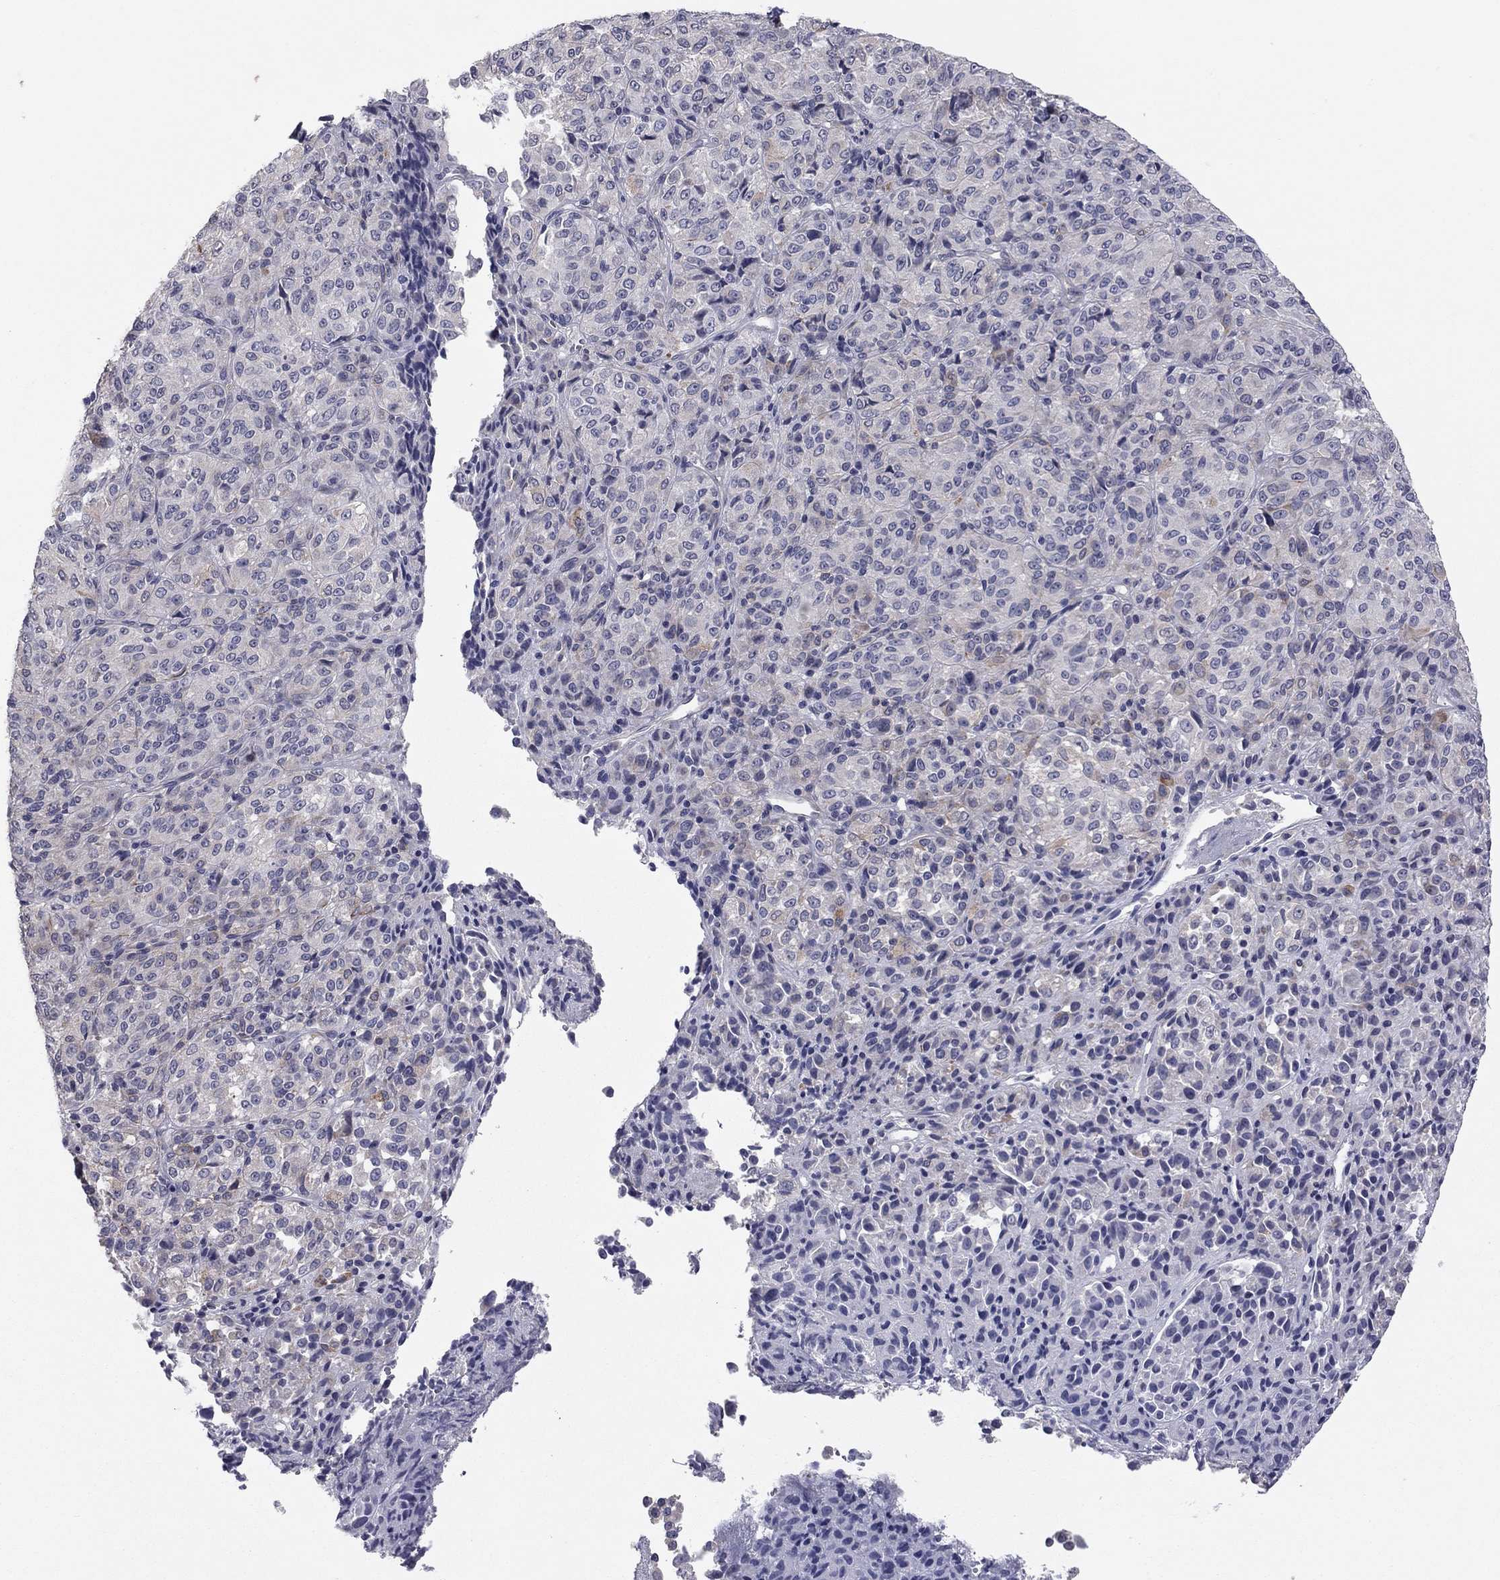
{"staining": {"intensity": "weak", "quantity": "<25%", "location": "cytoplasmic/membranous"}, "tissue": "melanoma", "cell_type": "Tumor cells", "image_type": "cancer", "snomed": [{"axis": "morphology", "description": "Malignant melanoma, Metastatic site"}, {"axis": "topography", "description": "Brain"}], "caption": "Tumor cells are negative for protein expression in human malignant melanoma (metastatic site).", "gene": "PRRT2", "patient": {"sex": "female", "age": 56}}